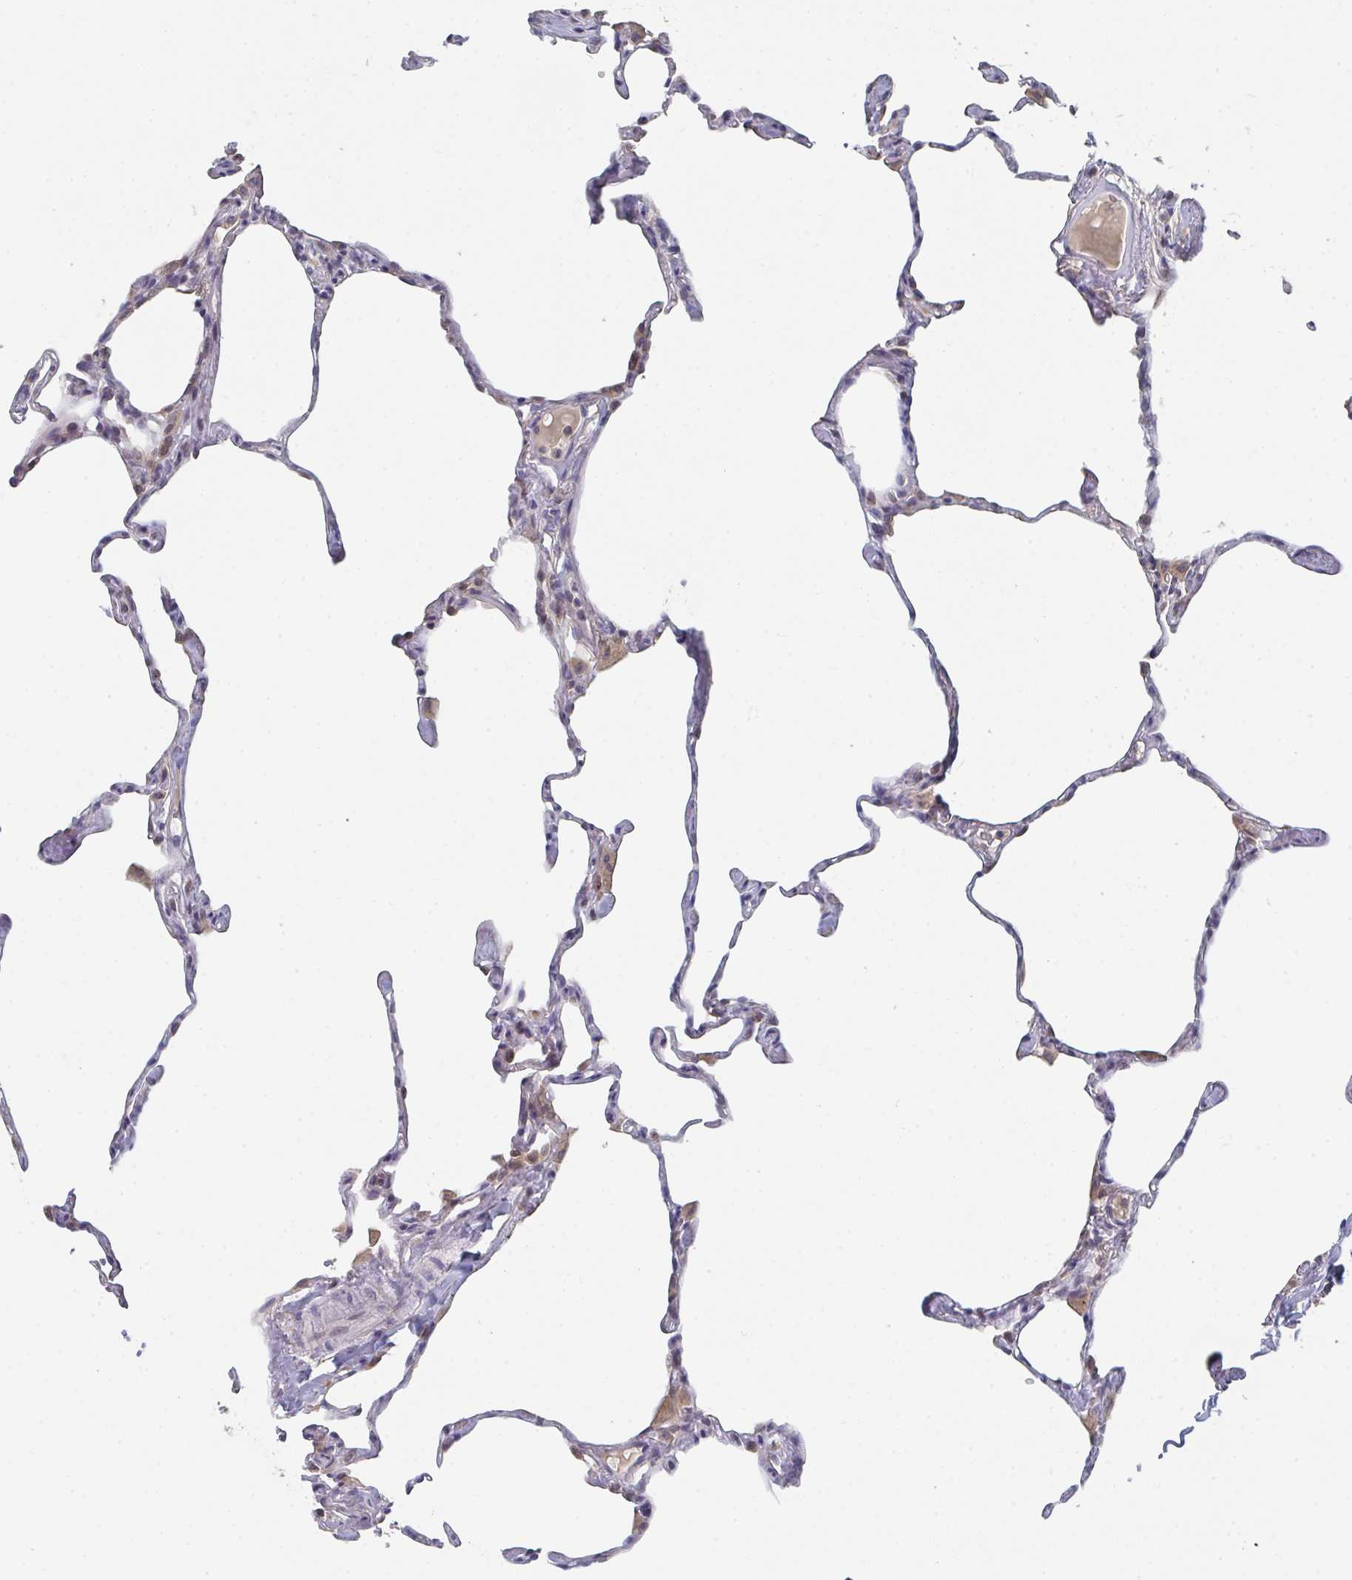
{"staining": {"intensity": "moderate", "quantity": "<25%", "location": "cytoplasmic/membranous"}, "tissue": "lung", "cell_type": "Alveolar cells", "image_type": "normal", "snomed": [{"axis": "morphology", "description": "Normal tissue, NOS"}, {"axis": "topography", "description": "Lung"}], "caption": "Unremarkable lung displays moderate cytoplasmic/membranous expression in approximately <25% of alveolar cells, visualized by immunohistochemistry.", "gene": "ELOVL1", "patient": {"sex": "male", "age": 65}}